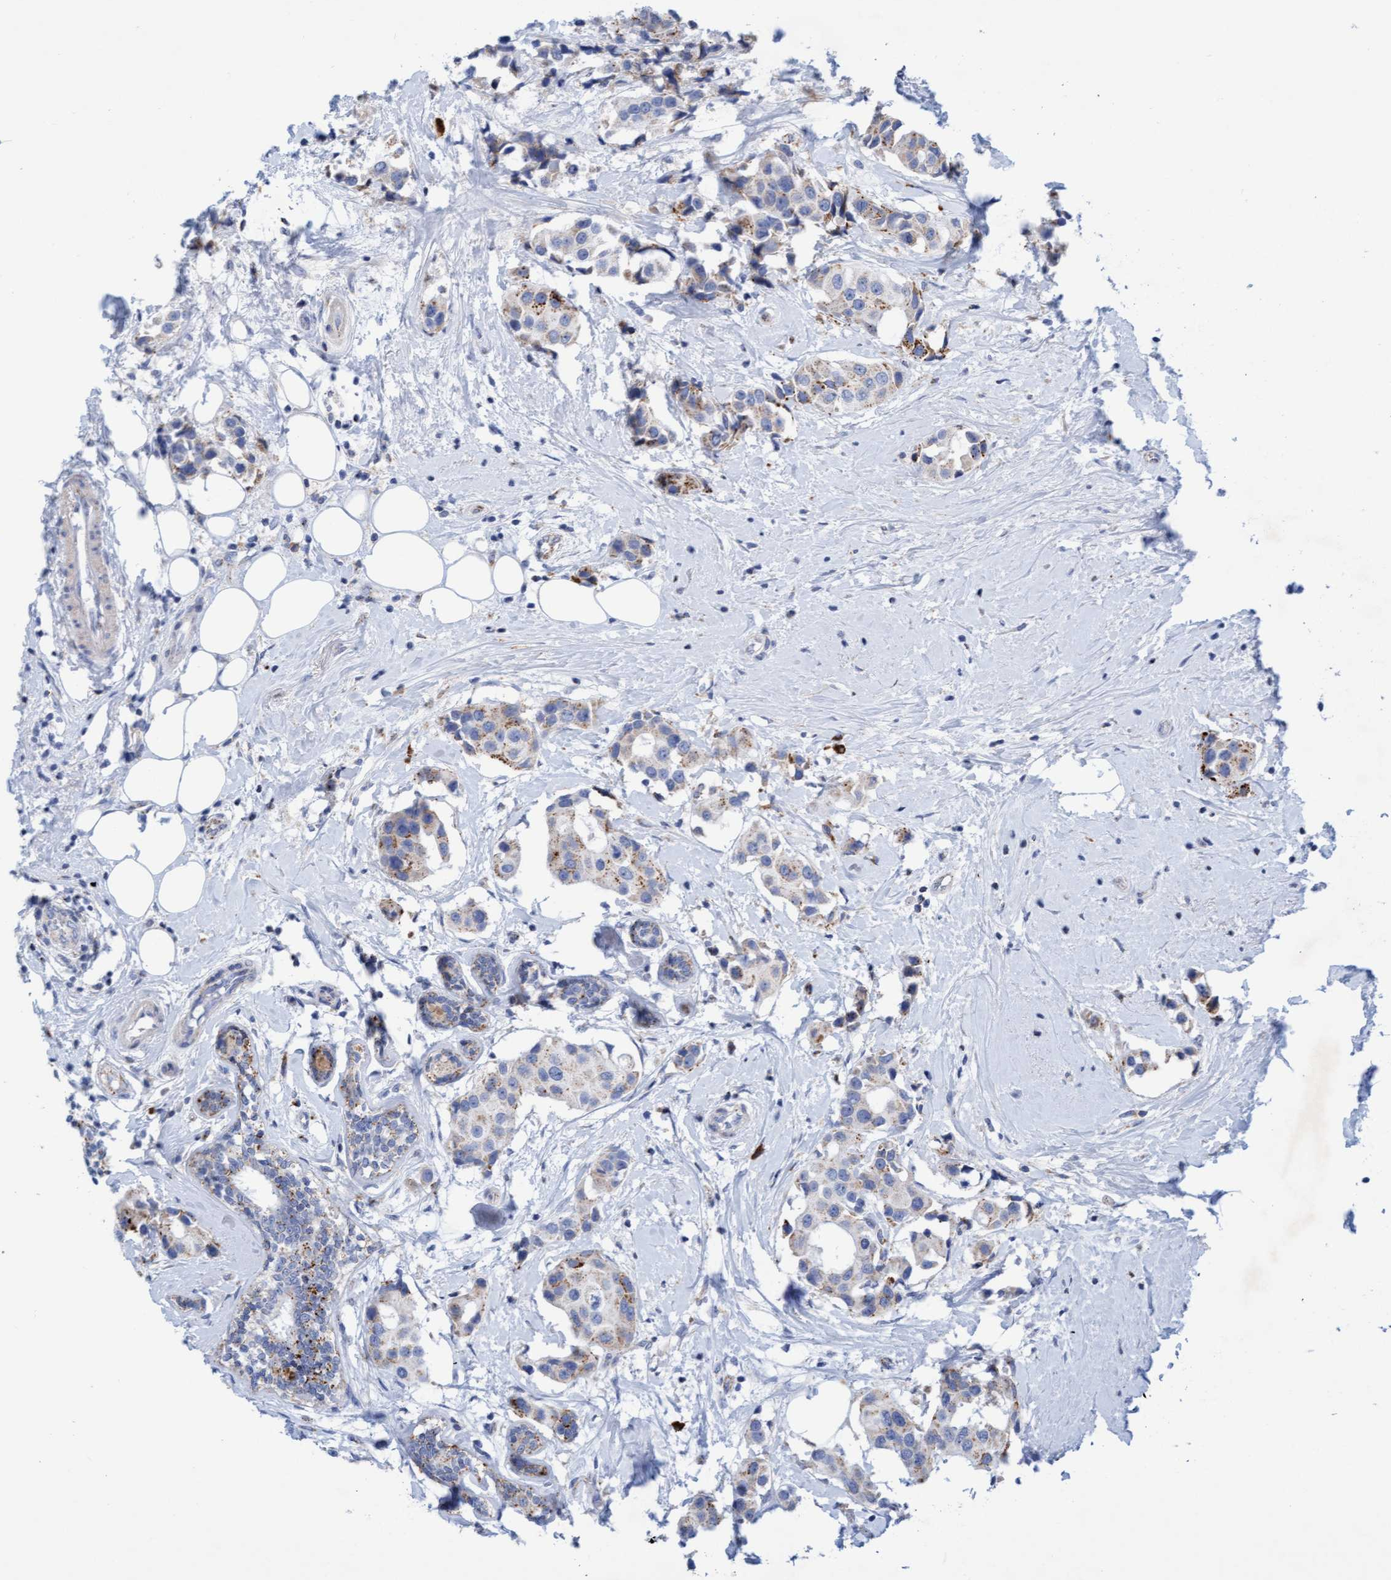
{"staining": {"intensity": "moderate", "quantity": "25%-75%", "location": "cytoplasmic/membranous"}, "tissue": "breast cancer", "cell_type": "Tumor cells", "image_type": "cancer", "snomed": [{"axis": "morphology", "description": "Normal tissue, NOS"}, {"axis": "morphology", "description": "Duct carcinoma"}, {"axis": "topography", "description": "Breast"}], "caption": "IHC of human breast cancer reveals medium levels of moderate cytoplasmic/membranous staining in approximately 25%-75% of tumor cells. The staining was performed using DAB to visualize the protein expression in brown, while the nuclei were stained in blue with hematoxylin (Magnification: 20x).", "gene": "SGSH", "patient": {"sex": "female", "age": 39}}